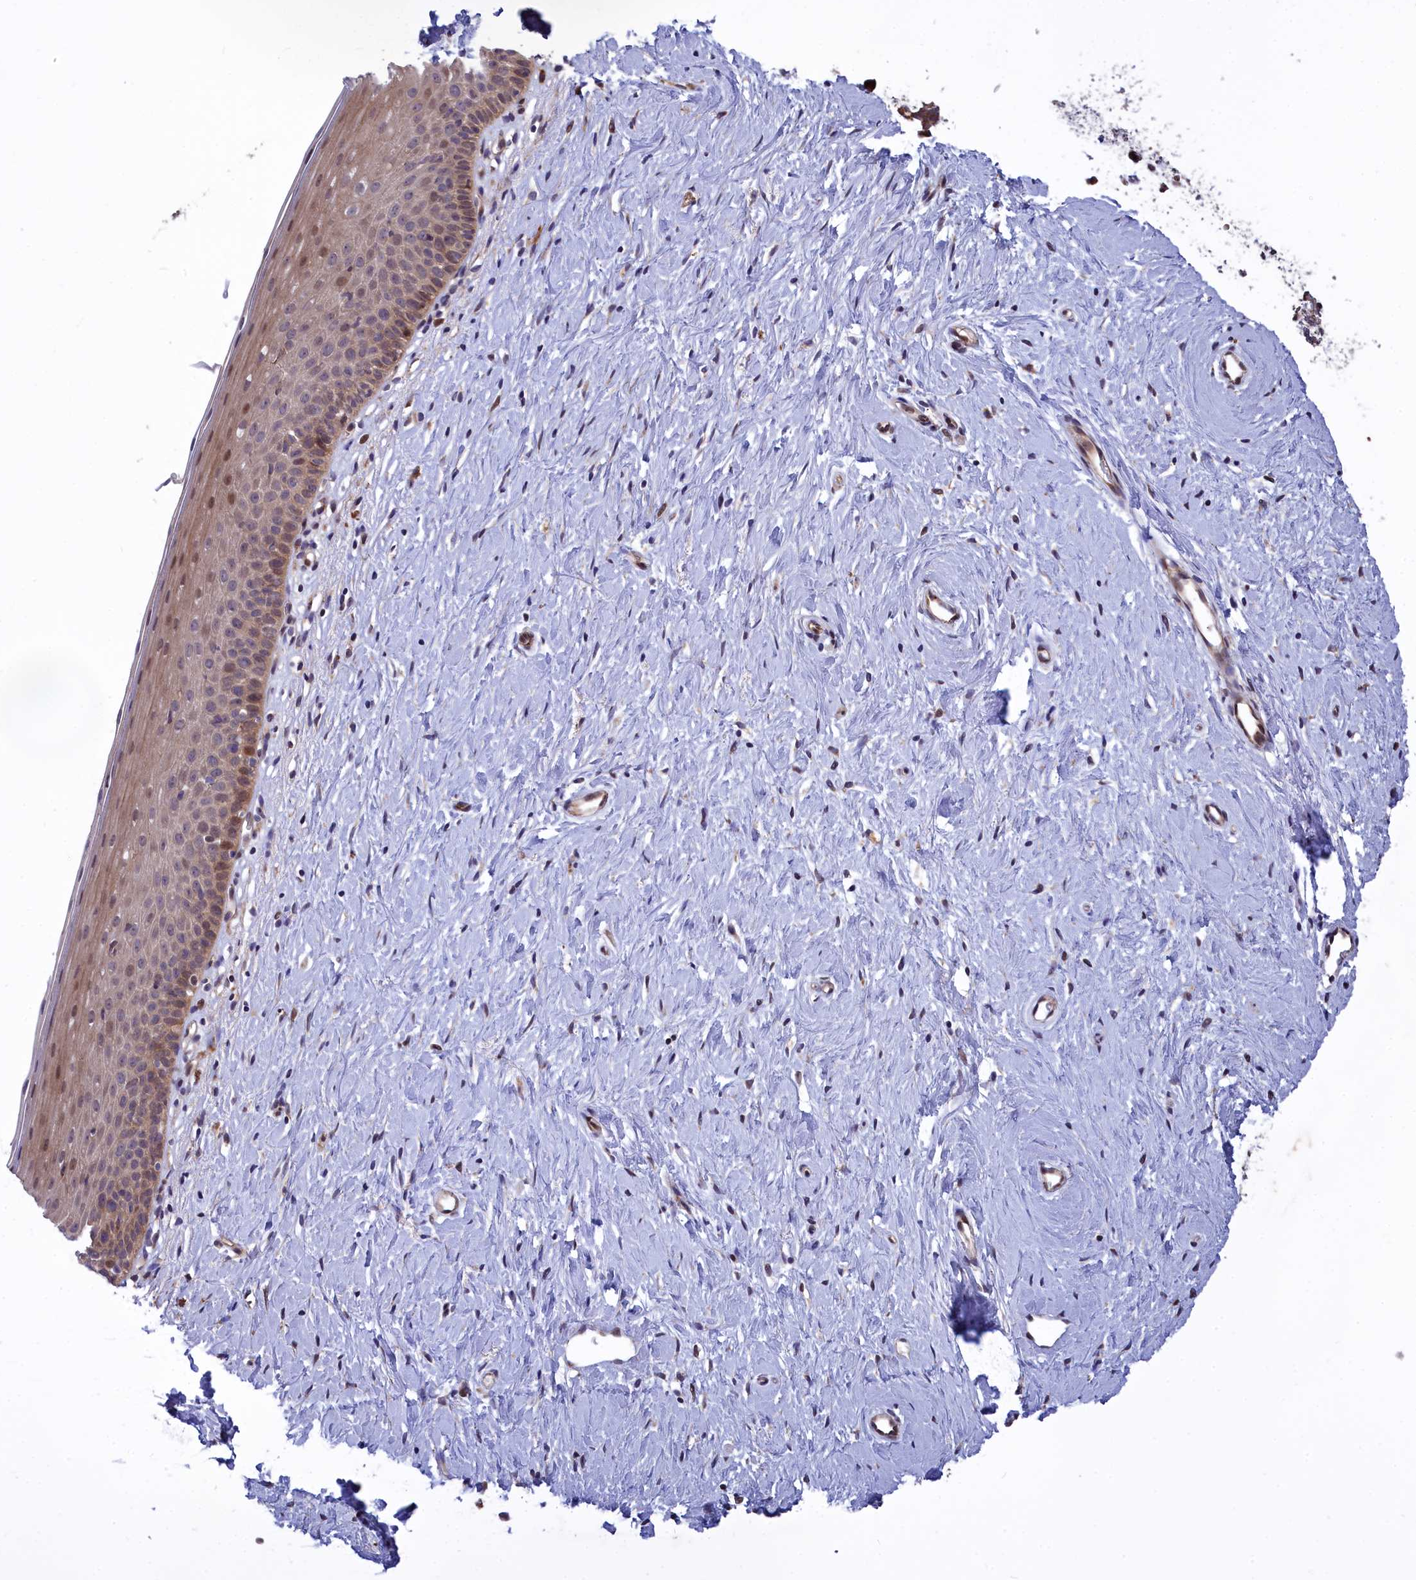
{"staining": {"intensity": "moderate", "quantity": "25%-75%", "location": "cytoplasmic/membranous"}, "tissue": "cervix", "cell_type": "Glandular cells", "image_type": "normal", "snomed": [{"axis": "morphology", "description": "Normal tissue, NOS"}, {"axis": "topography", "description": "Cervix"}], "caption": "Immunohistochemical staining of unremarkable human cervix reveals 25%-75% levels of moderate cytoplasmic/membranous protein positivity in approximately 25%-75% of glandular cells.", "gene": "DDX60L", "patient": {"sex": "female", "age": 57}}